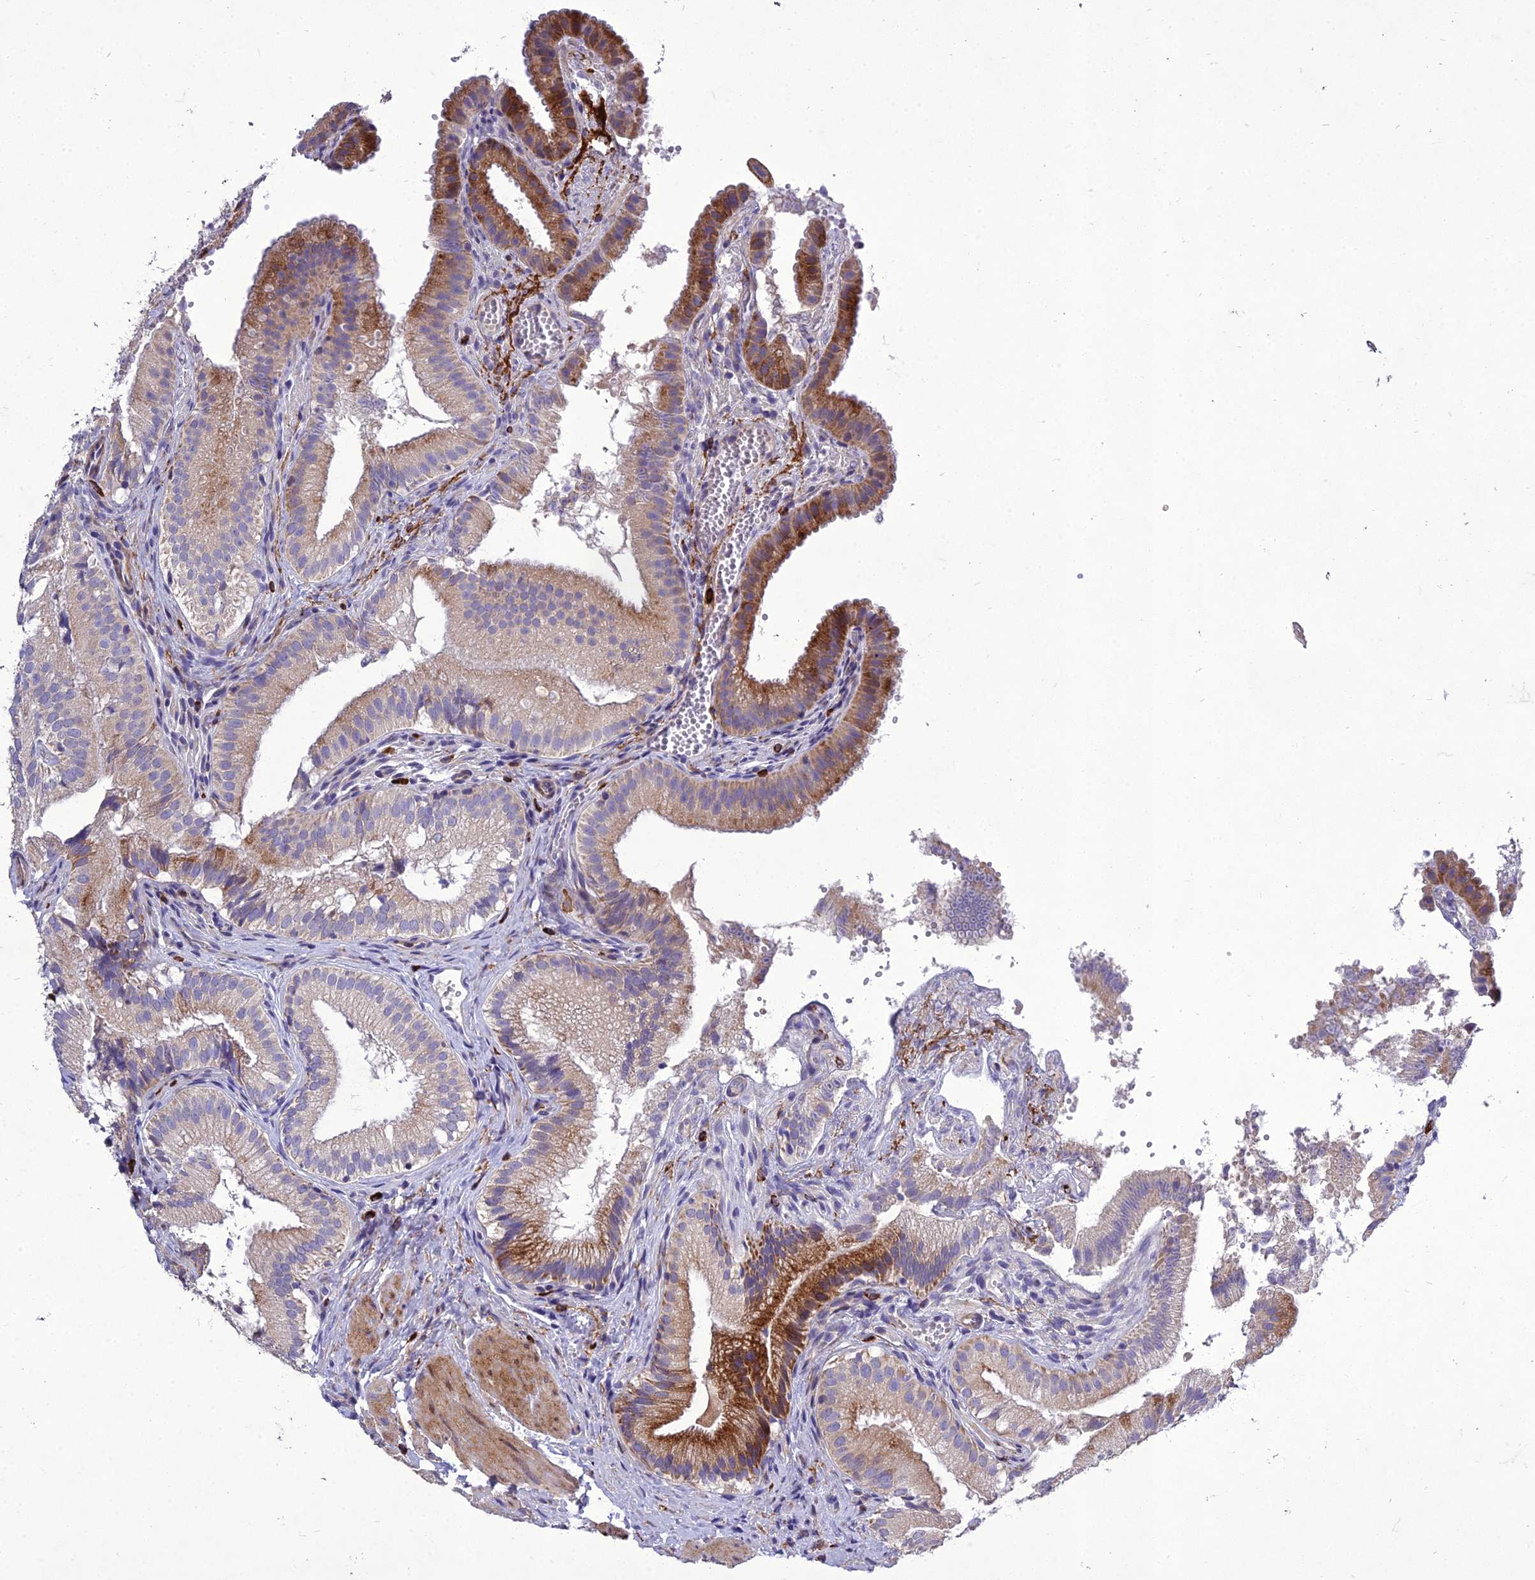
{"staining": {"intensity": "moderate", "quantity": "25%-75%", "location": "cytoplasmic/membranous"}, "tissue": "gallbladder", "cell_type": "Glandular cells", "image_type": "normal", "snomed": [{"axis": "morphology", "description": "Normal tissue, NOS"}, {"axis": "topography", "description": "Gallbladder"}], "caption": "The image exhibits staining of unremarkable gallbladder, revealing moderate cytoplasmic/membranous protein expression (brown color) within glandular cells.", "gene": "ADIPOR2", "patient": {"sex": "female", "age": 30}}